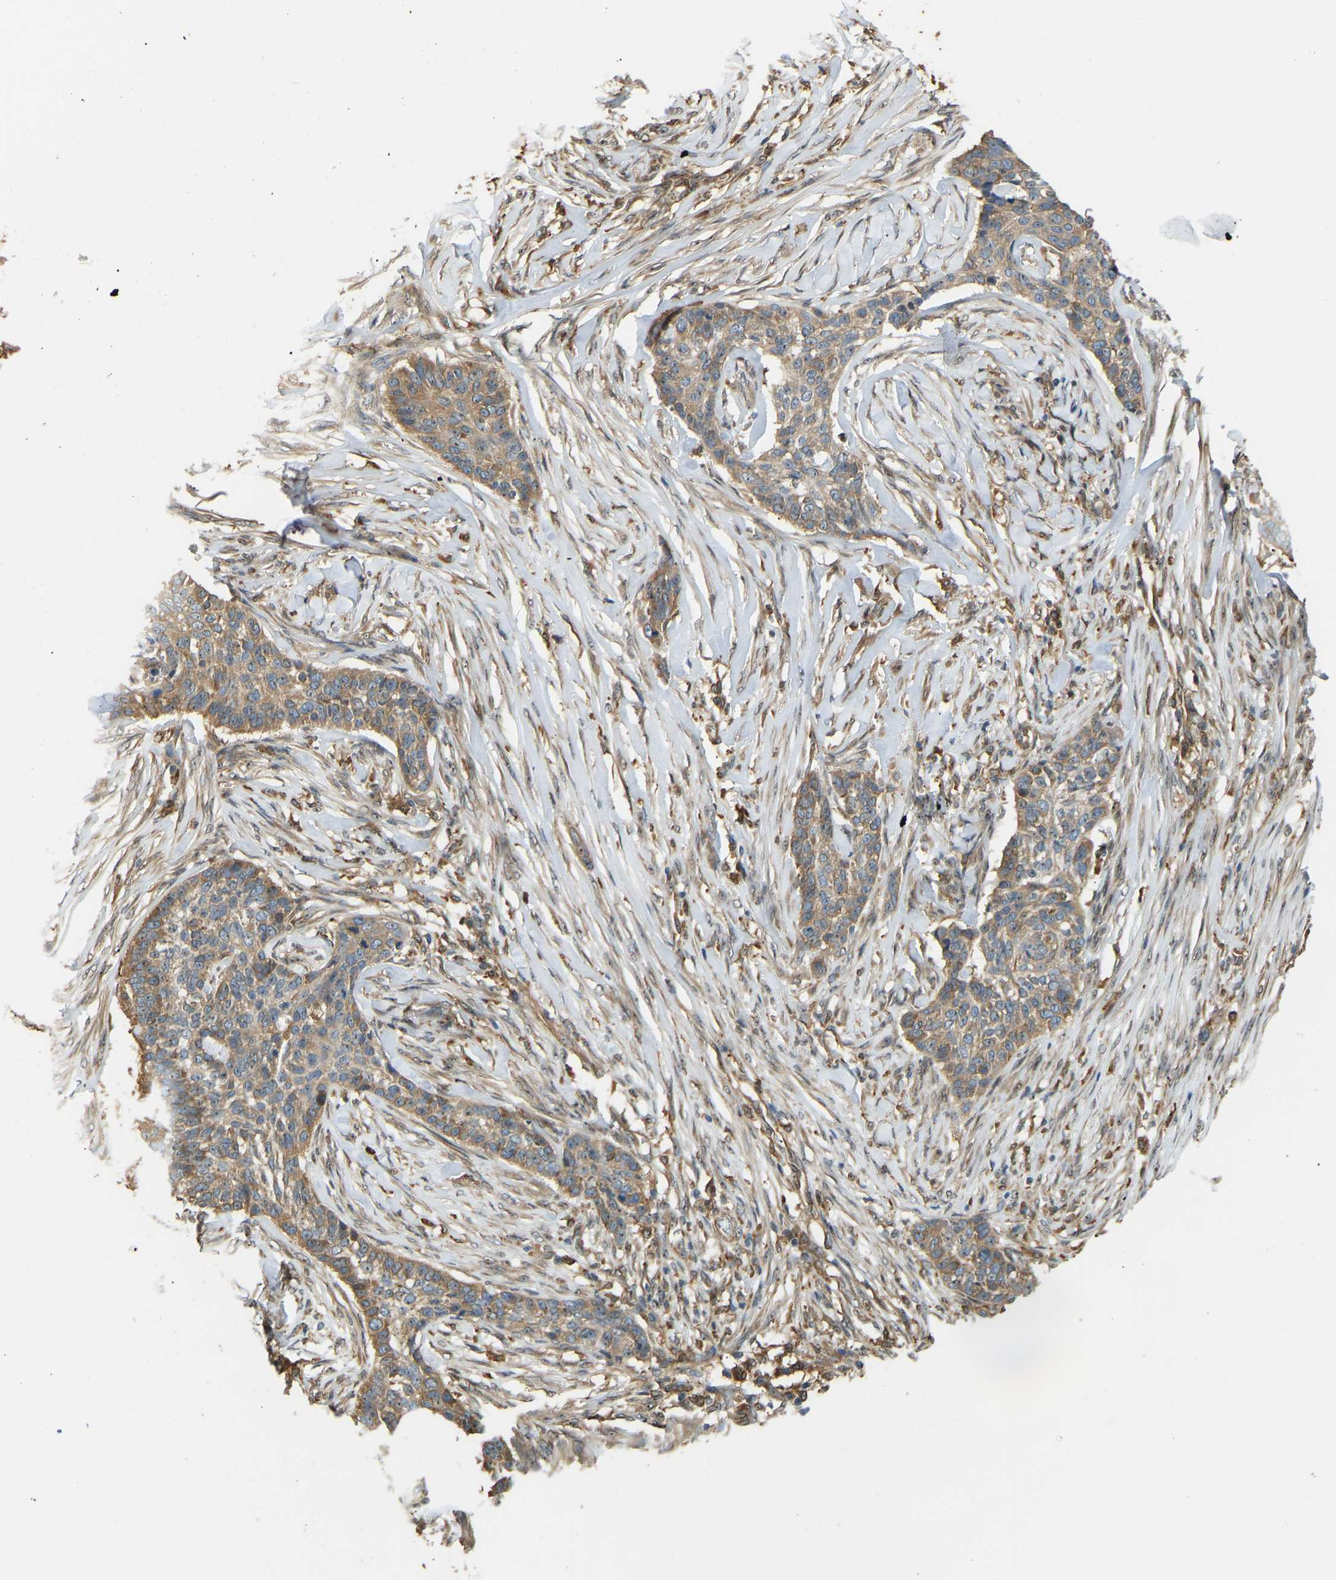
{"staining": {"intensity": "moderate", "quantity": ">75%", "location": "cytoplasmic/membranous"}, "tissue": "skin cancer", "cell_type": "Tumor cells", "image_type": "cancer", "snomed": [{"axis": "morphology", "description": "Basal cell carcinoma"}, {"axis": "topography", "description": "Skin"}], "caption": "Tumor cells reveal medium levels of moderate cytoplasmic/membranous expression in about >75% of cells in human basal cell carcinoma (skin).", "gene": "OS9", "patient": {"sex": "male", "age": 85}}